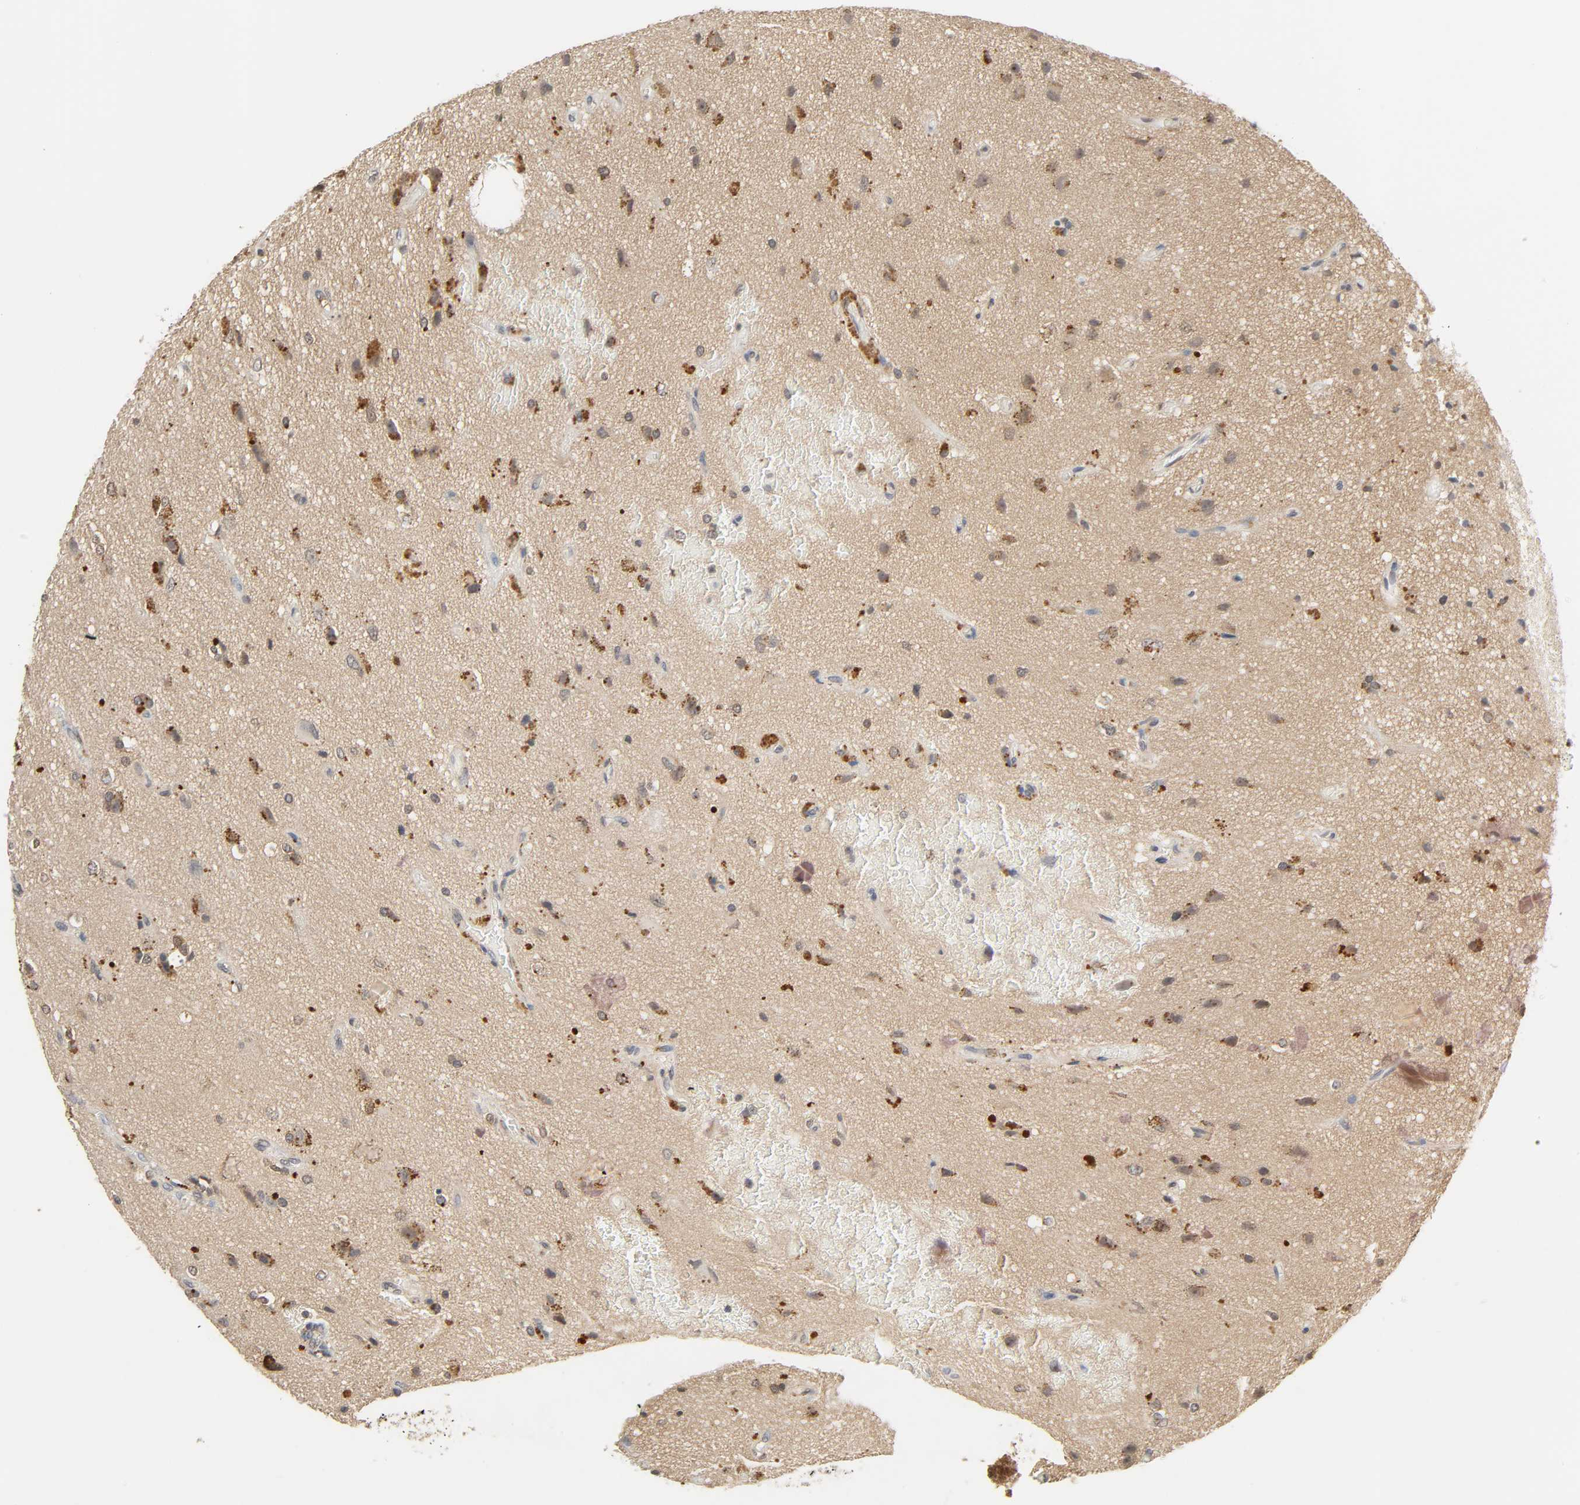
{"staining": {"intensity": "strong", "quantity": "25%-75%", "location": "cytoplasmic/membranous,nuclear"}, "tissue": "glioma", "cell_type": "Tumor cells", "image_type": "cancer", "snomed": [{"axis": "morphology", "description": "Glioma, malignant, High grade"}, {"axis": "topography", "description": "Brain"}], "caption": "About 25%-75% of tumor cells in glioma display strong cytoplasmic/membranous and nuclear protein staining as visualized by brown immunohistochemical staining.", "gene": "MIF", "patient": {"sex": "male", "age": 47}}